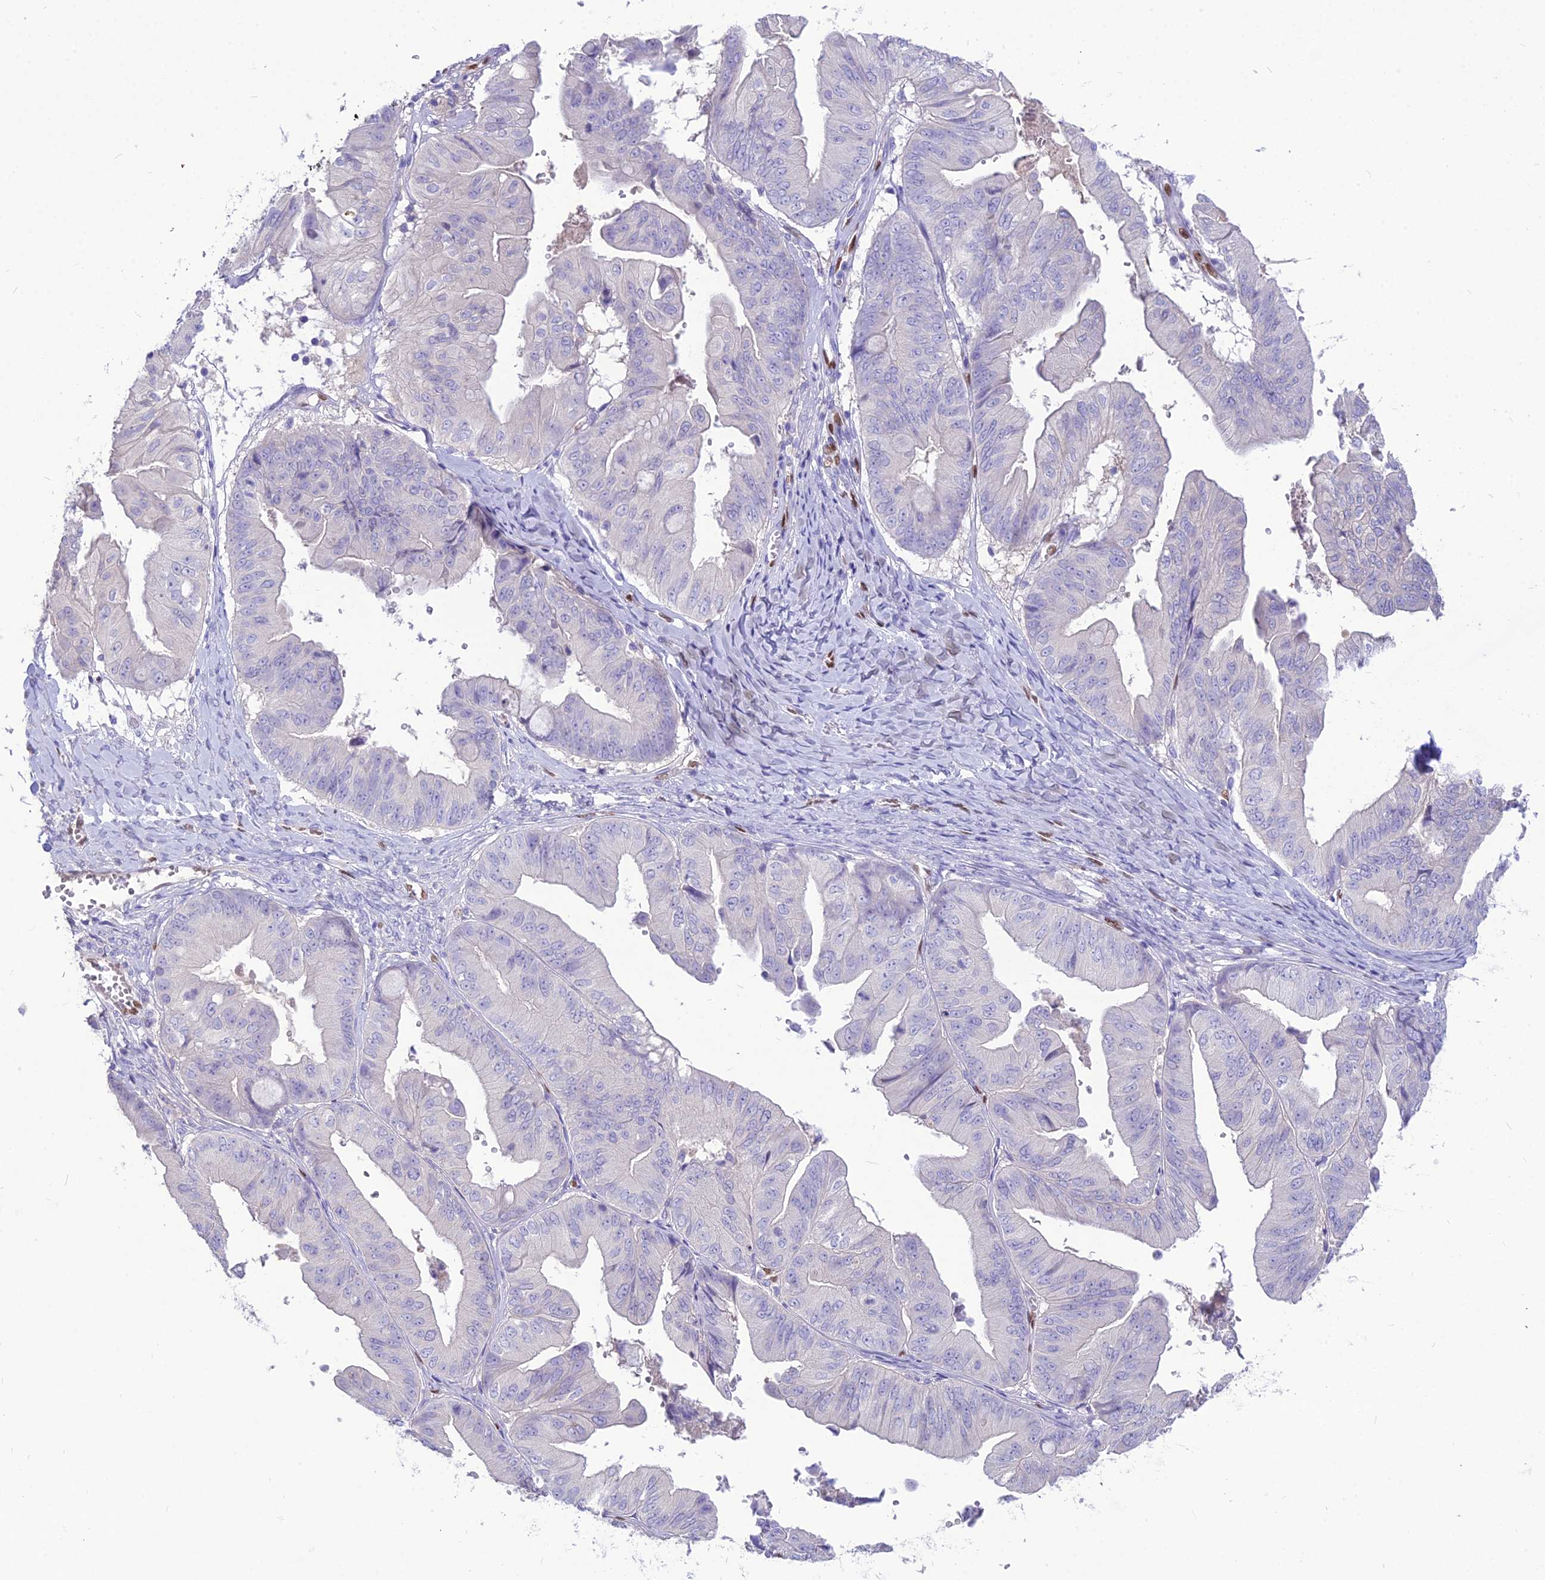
{"staining": {"intensity": "negative", "quantity": "none", "location": "none"}, "tissue": "ovarian cancer", "cell_type": "Tumor cells", "image_type": "cancer", "snomed": [{"axis": "morphology", "description": "Cystadenocarcinoma, mucinous, NOS"}, {"axis": "topography", "description": "Ovary"}], "caption": "This is an IHC micrograph of human mucinous cystadenocarcinoma (ovarian). There is no staining in tumor cells.", "gene": "NOVA2", "patient": {"sex": "female", "age": 61}}